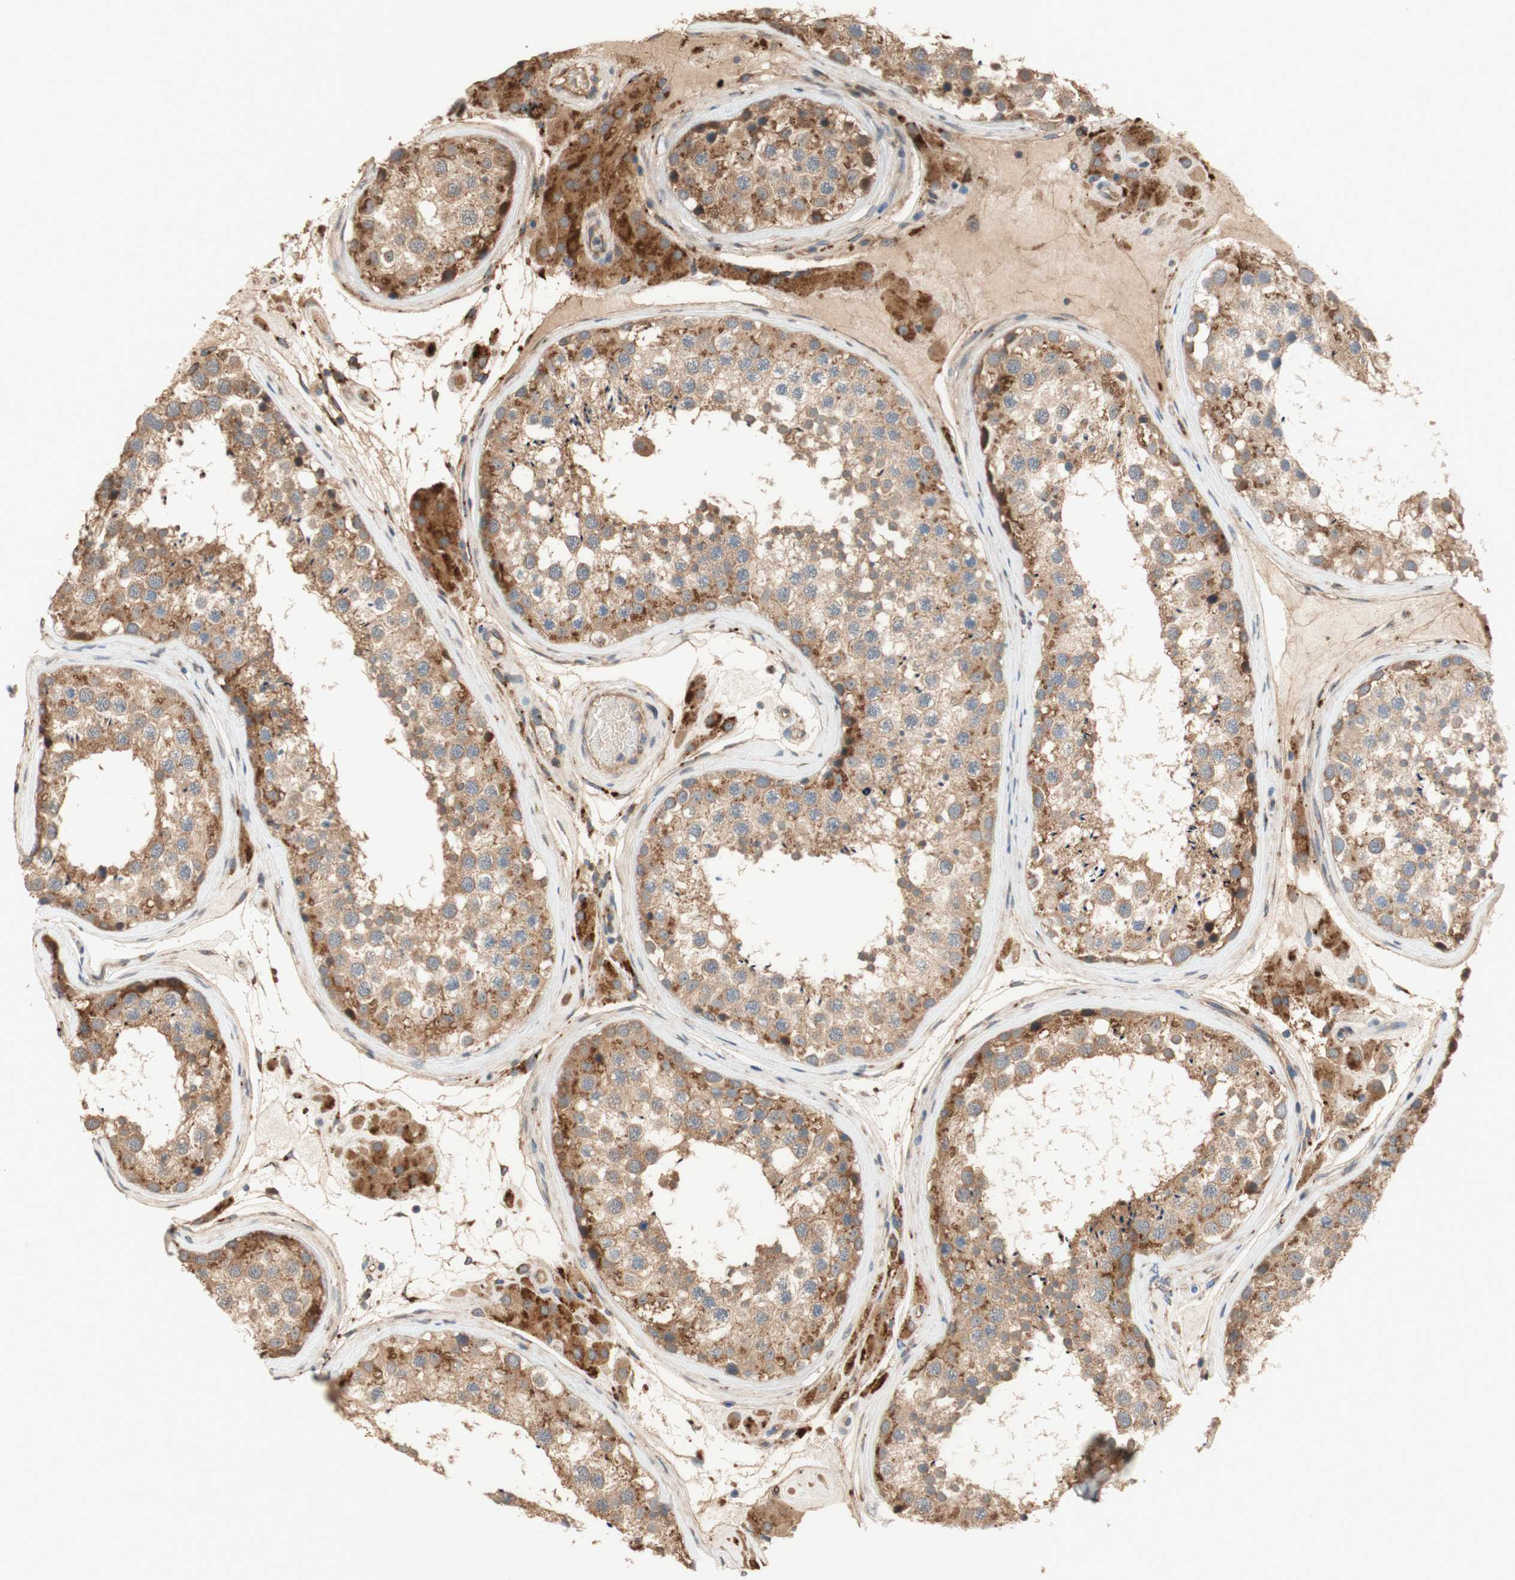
{"staining": {"intensity": "moderate", "quantity": ">75%", "location": "cytoplasmic/membranous"}, "tissue": "testis", "cell_type": "Cells in seminiferous ducts", "image_type": "normal", "snomed": [{"axis": "morphology", "description": "Normal tissue, NOS"}, {"axis": "topography", "description": "Testis"}], "caption": "Immunohistochemical staining of benign human testis displays >75% levels of moderate cytoplasmic/membranous protein staining in approximately >75% of cells in seminiferous ducts.", "gene": "PTPN21", "patient": {"sex": "male", "age": 46}}